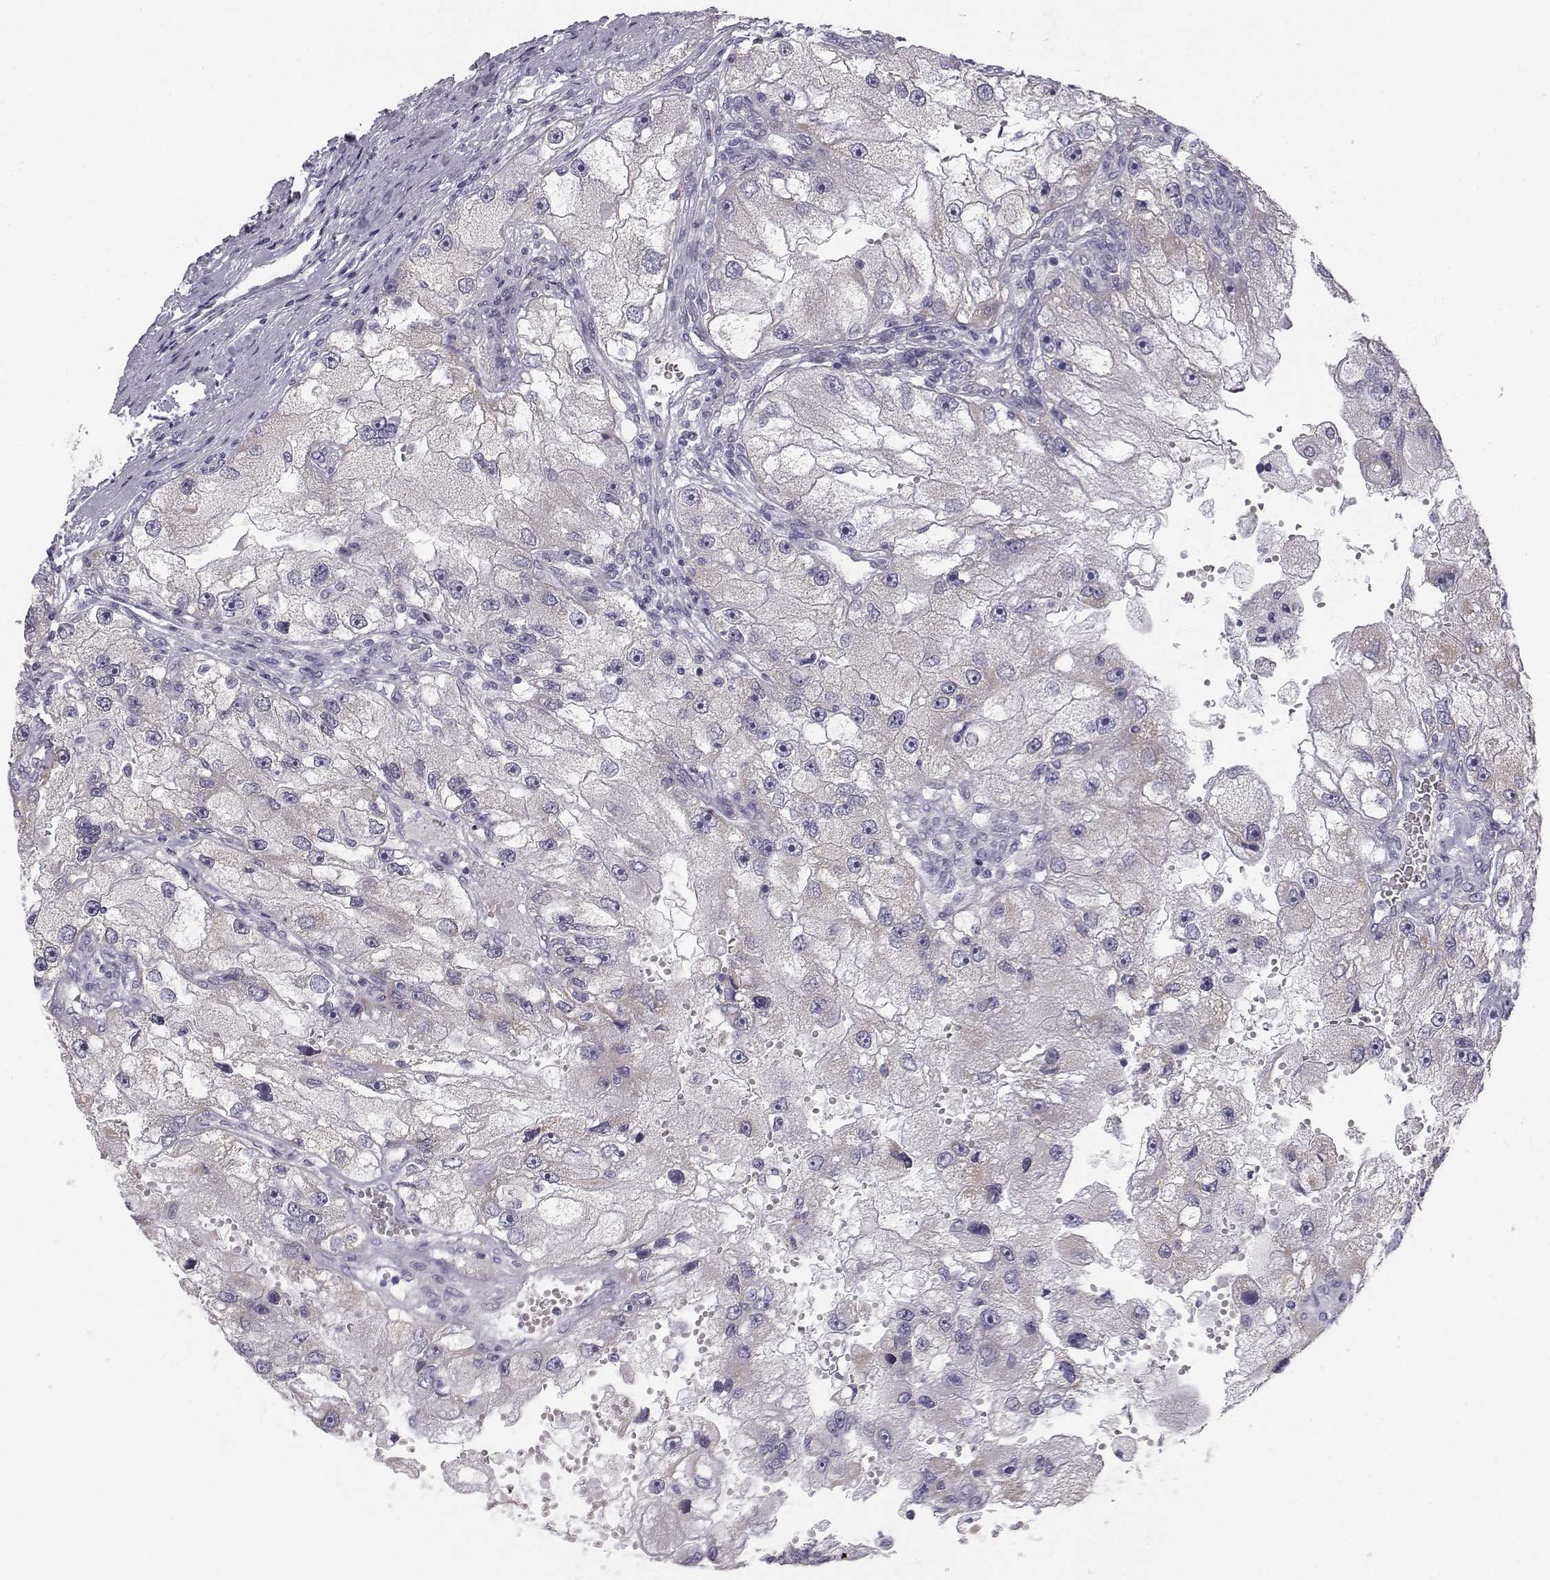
{"staining": {"intensity": "negative", "quantity": "none", "location": "none"}, "tissue": "renal cancer", "cell_type": "Tumor cells", "image_type": "cancer", "snomed": [{"axis": "morphology", "description": "Adenocarcinoma, NOS"}, {"axis": "topography", "description": "Kidney"}], "caption": "A high-resolution photomicrograph shows IHC staining of renal cancer (adenocarcinoma), which shows no significant positivity in tumor cells.", "gene": "KCNMB4", "patient": {"sex": "male", "age": 63}}